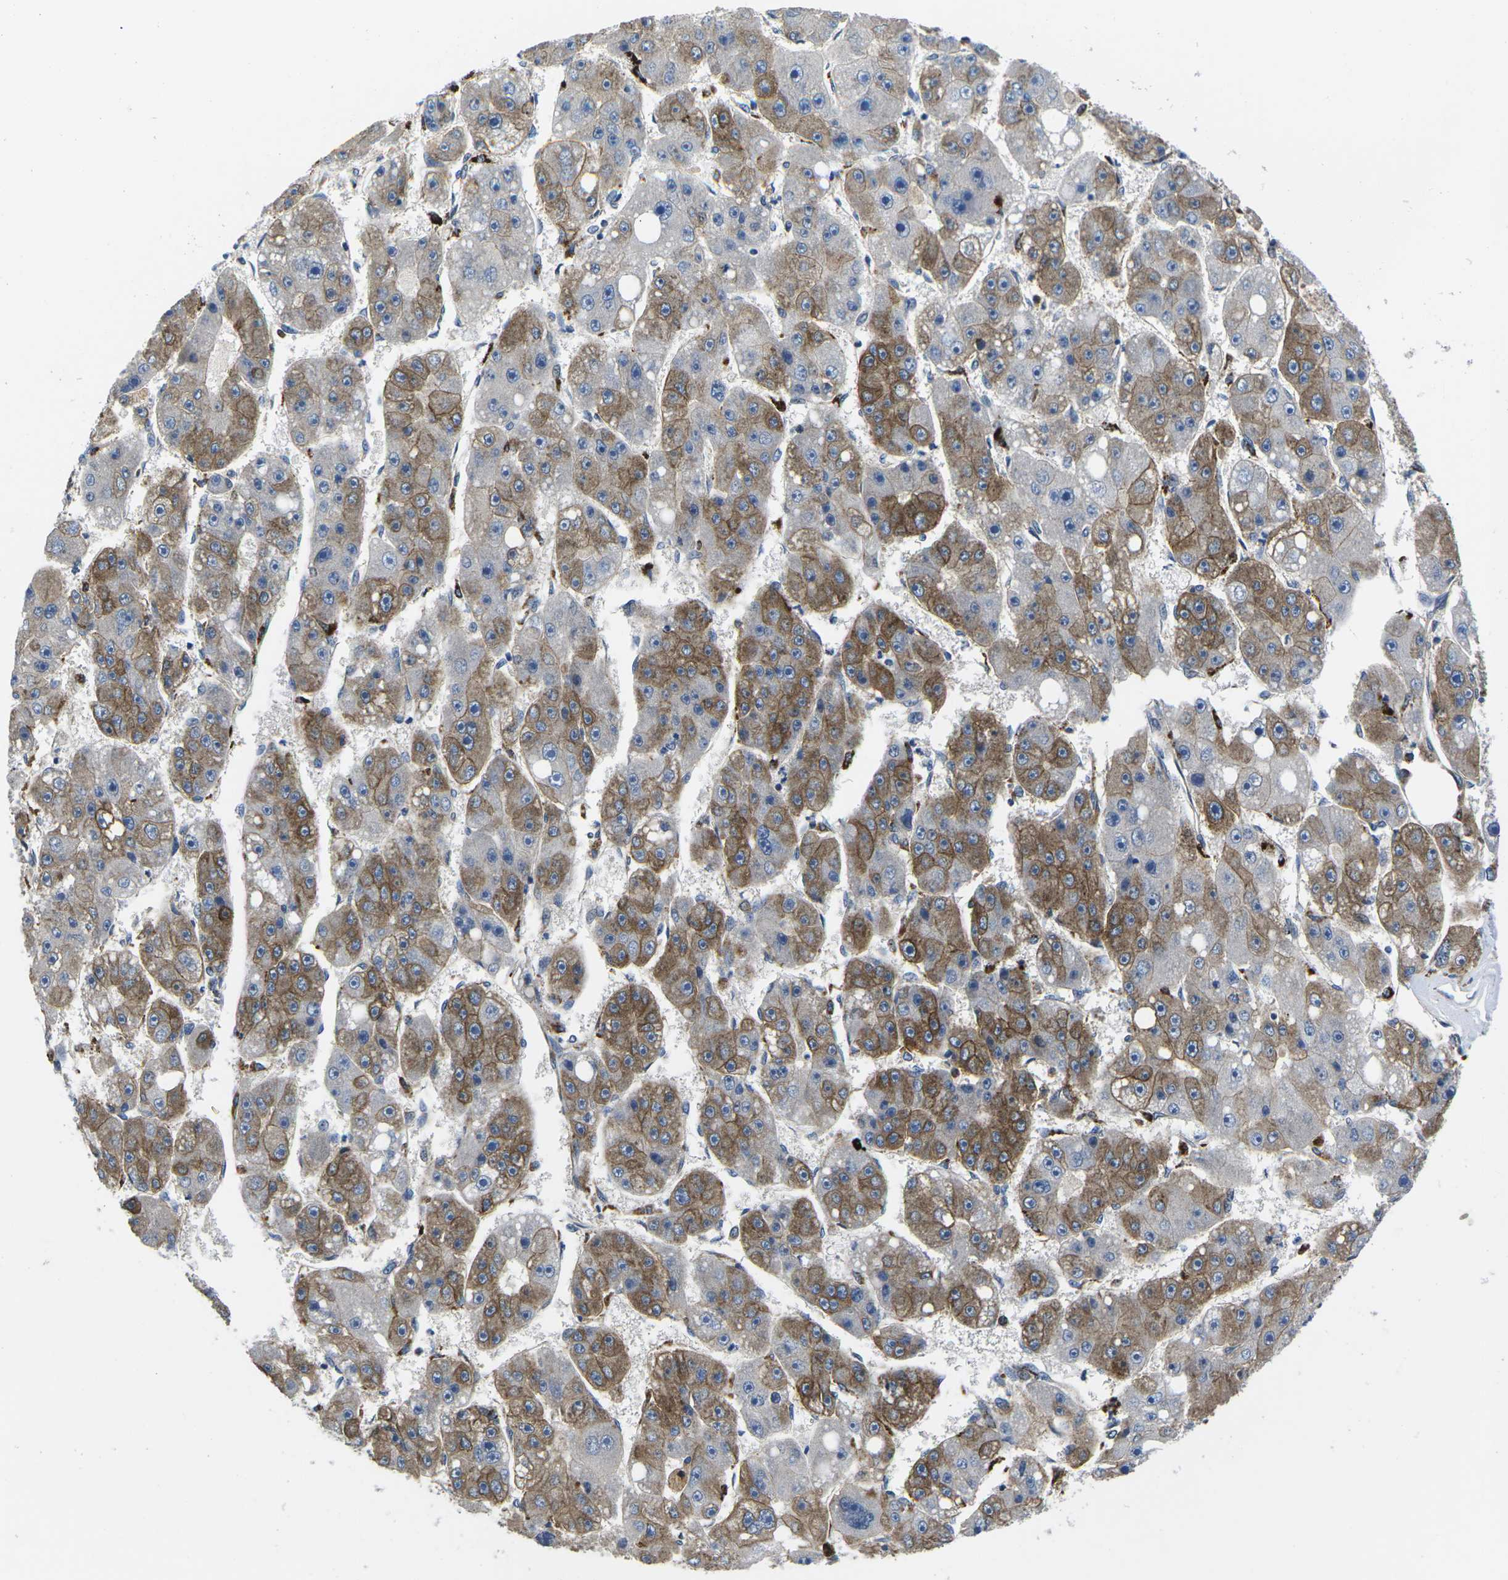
{"staining": {"intensity": "moderate", "quantity": ">75%", "location": "cytoplasmic/membranous"}, "tissue": "liver cancer", "cell_type": "Tumor cells", "image_type": "cancer", "snomed": [{"axis": "morphology", "description": "Carcinoma, Hepatocellular, NOS"}, {"axis": "topography", "description": "Liver"}], "caption": "Moderate cytoplasmic/membranous protein positivity is appreciated in about >75% of tumor cells in liver cancer (hepatocellular carcinoma).", "gene": "DLG1", "patient": {"sex": "female", "age": 61}}